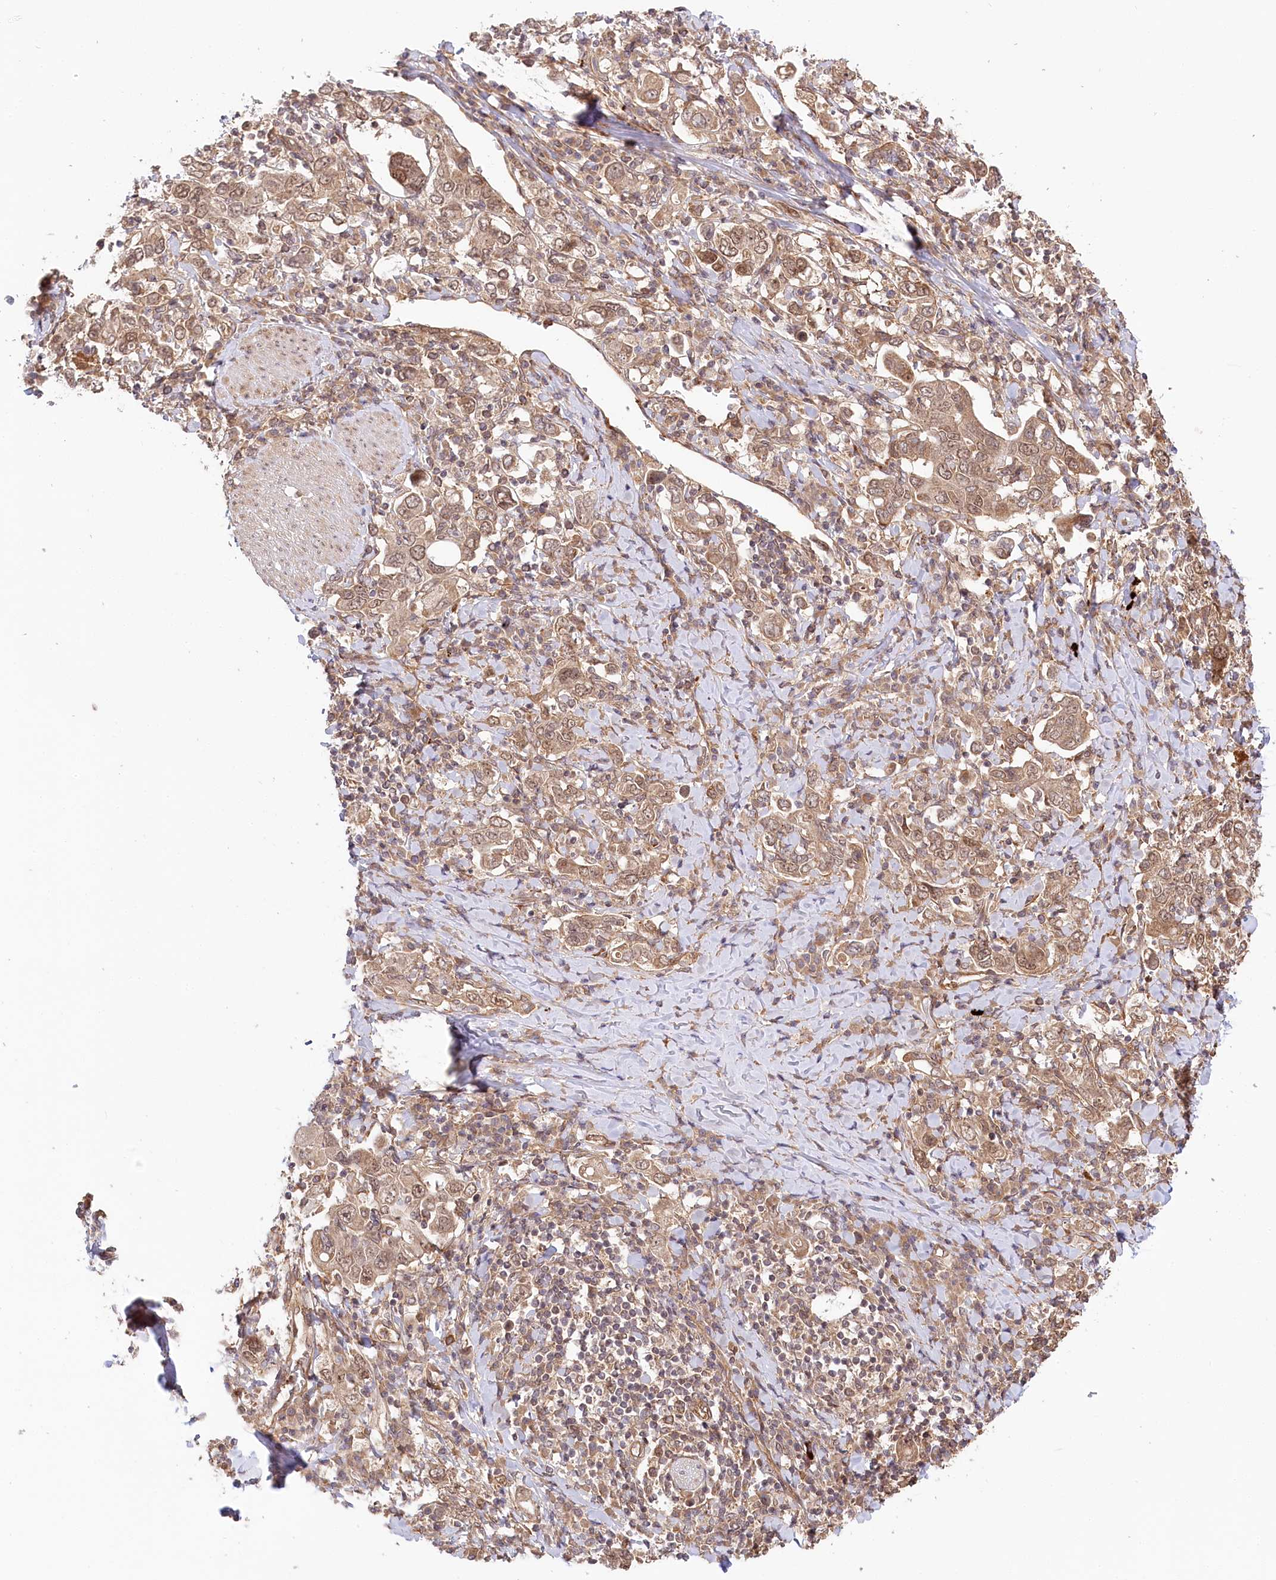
{"staining": {"intensity": "moderate", "quantity": ">75%", "location": "cytoplasmic/membranous,nuclear"}, "tissue": "stomach cancer", "cell_type": "Tumor cells", "image_type": "cancer", "snomed": [{"axis": "morphology", "description": "Adenocarcinoma, NOS"}, {"axis": "topography", "description": "Stomach, upper"}], "caption": "Stomach adenocarcinoma was stained to show a protein in brown. There is medium levels of moderate cytoplasmic/membranous and nuclear positivity in approximately >75% of tumor cells.", "gene": "CEP70", "patient": {"sex": "male", "age": 62}}